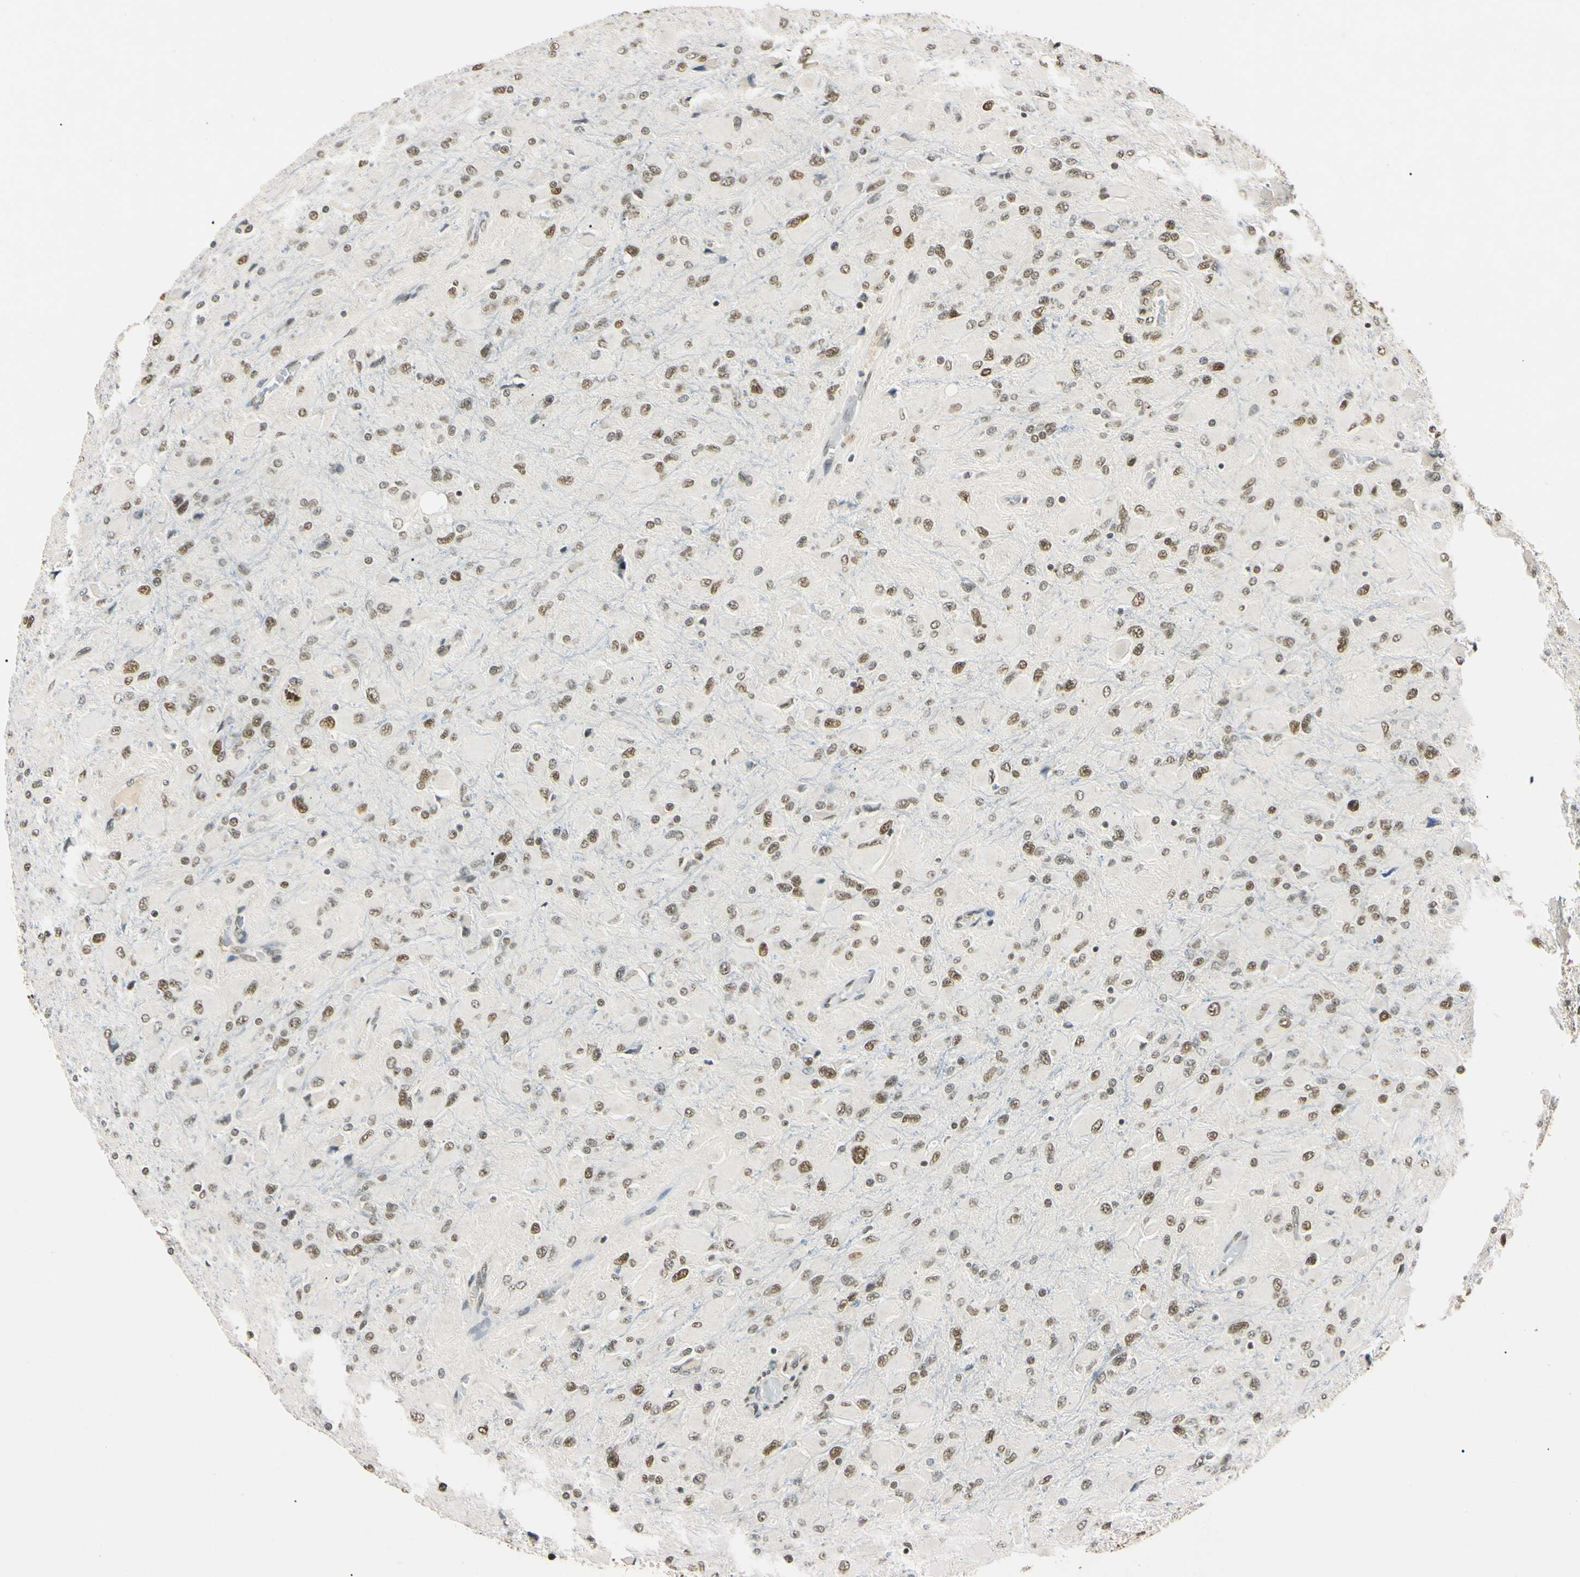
{"staining": {"intensity": "moderate", "quantity": ">75%", "location": "nuclear"}, "tissue": "glioma", "cell_type": "Tumor cells", "image_type": "cancer", "snomed": [{"axis": "morphology", "description": "Glioma, malignant, High grade"}, {"axis": "topography", "description": "Cerebral cortex"}], "caption": "This is an image of IHC staining of high-grade glioma (malignant), which shows moderate positivity in the nuclear of tumor cells.", "gene": "SMARCA5", "patient": {"sex": "female", "age": 36}}